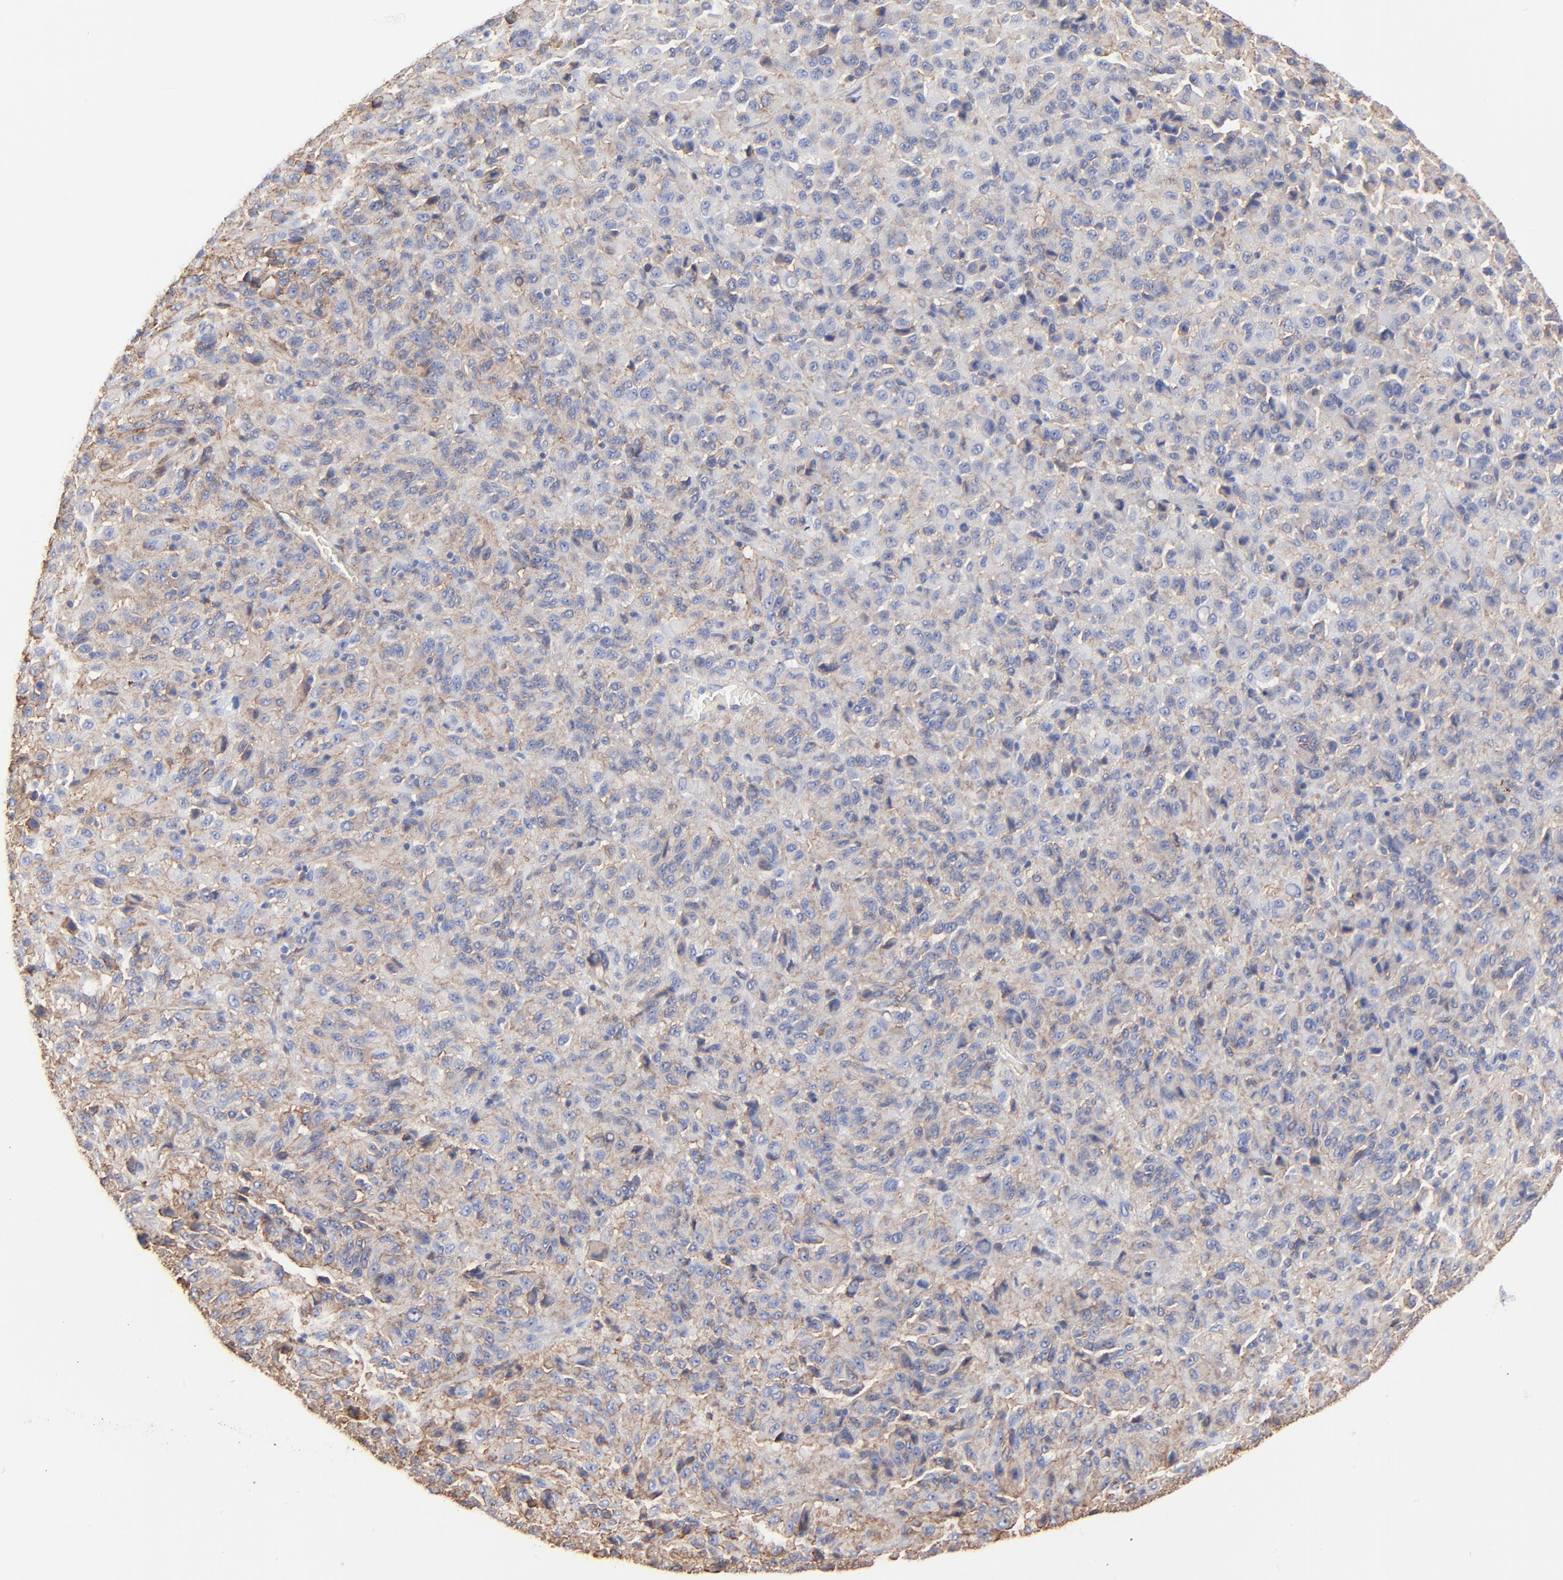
{"staining": {"intensity": "moderate", "quantity": ">75%", "location": "cytoplasmic/membranous"}, "tissue": "melanoma", "cell_type": "Tumor cells", "image_type": "cancer", "snomed": [{"axis": "morphology", "description": "Malignant melanoma, Metastatic site"}, {"axis": "topography", "description": "Lung"}], "caption": "Tumor cells demonstrate medium levels of moderate cytoplasmic/membranous expression in about >75% of cells in malignant melanoma (metastatic site). The protein is stained brown, and the nuclei are stained in blue (DAB (3,3'-diaminobenzidine) IHC with brightfield microscopy, high magnification).", "gene": "CAV1", "patient": {"sex": "male", "age": 64}}